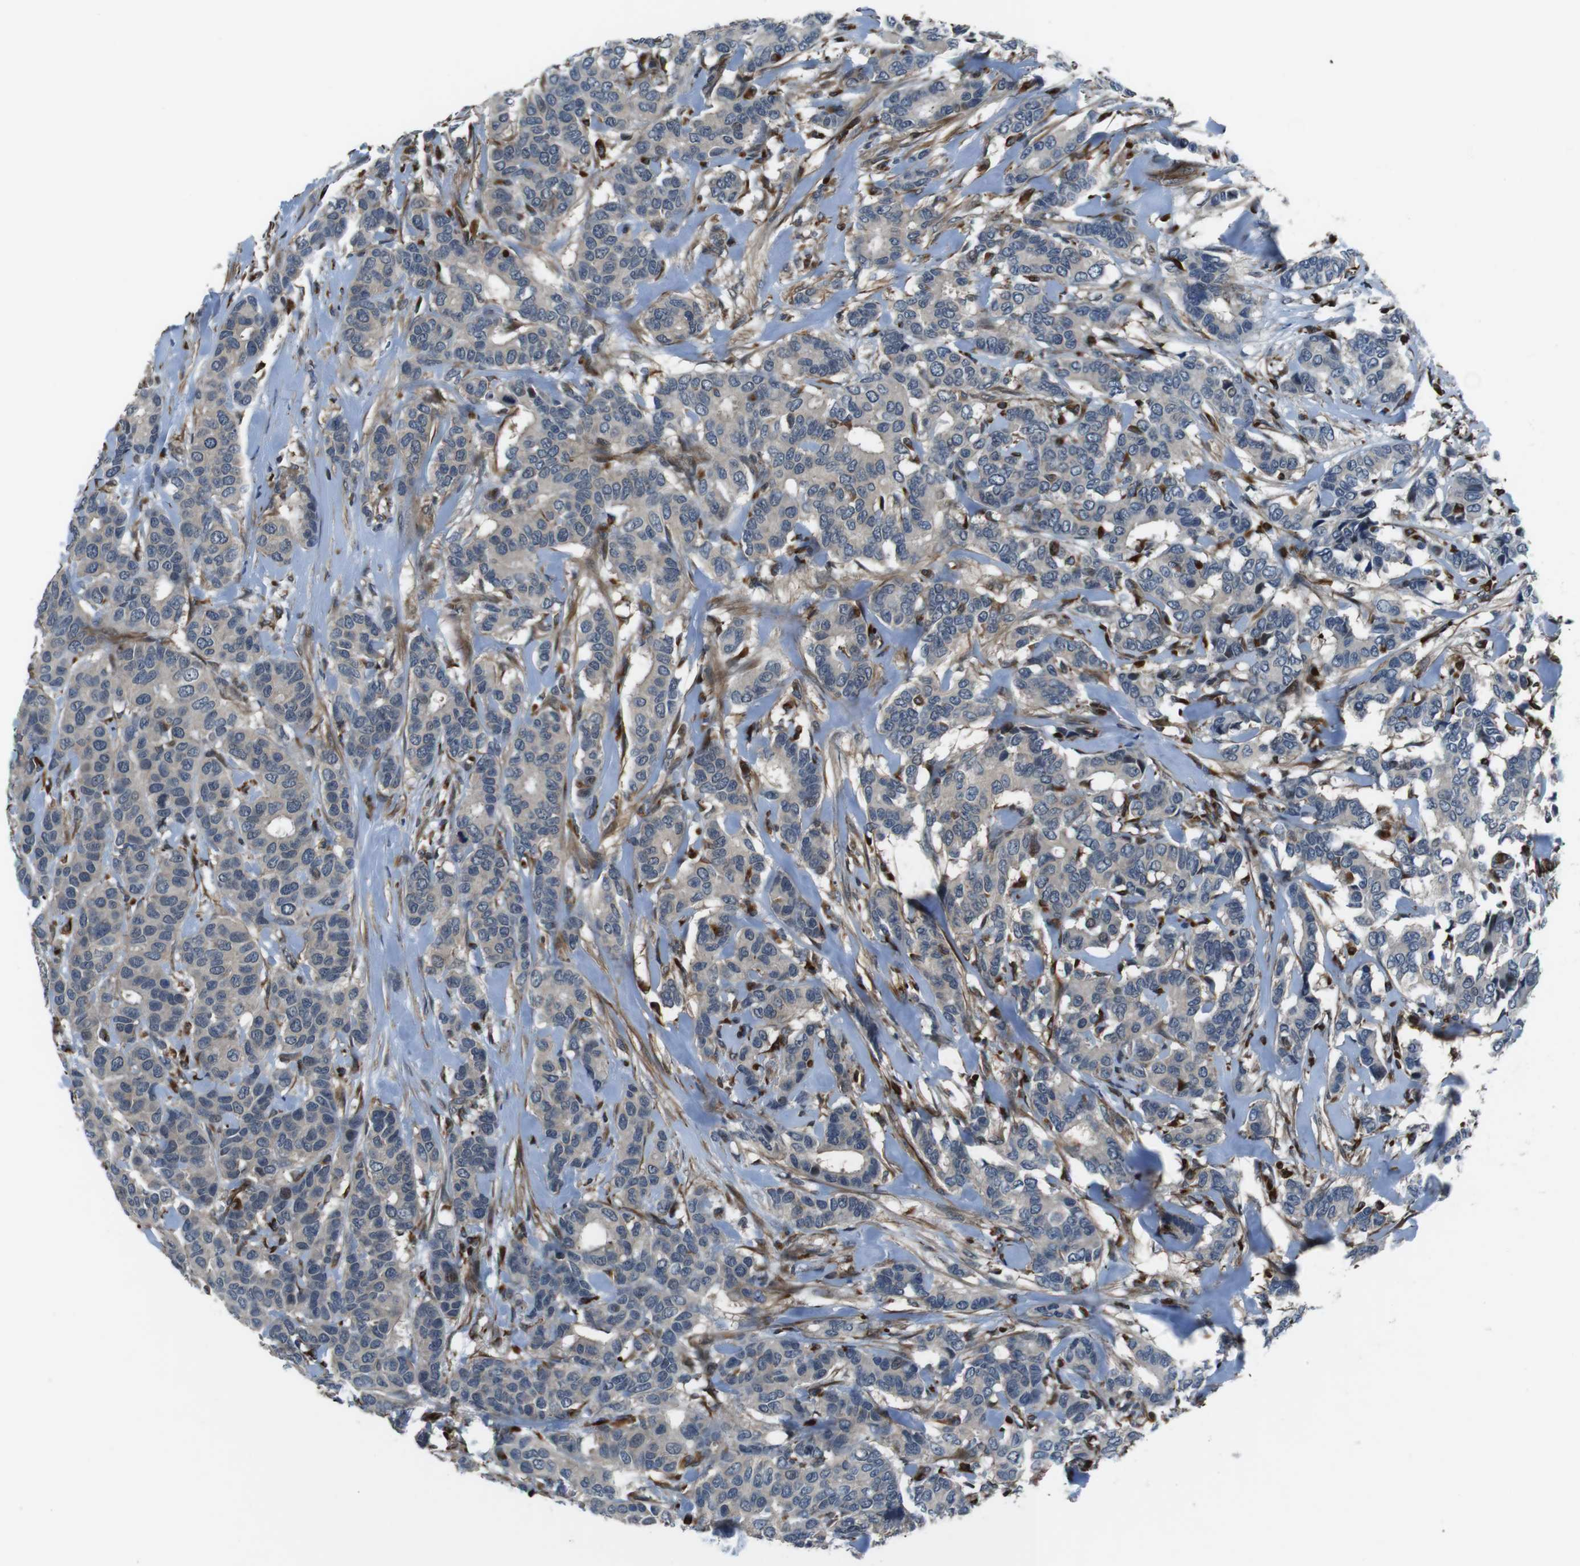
{"staining": {"intensity": "negative", "quantity": "none", "location": "none"}, "tissue": "breast cancer", "cell_type": "Tumor cells", "image_type": "cancer", "snomed": [{"axis": "morphology", "description": "Duct carcinoma"}, {"axis": "topography", "description": "Breast"}], "caption": "Protein analysis of breast cancer (infiltrating ductal carcinoma) reveals no significant staining in tumor cells.", "gene": "LRRC49", "patient": {"sex": "female", "age": 87}}